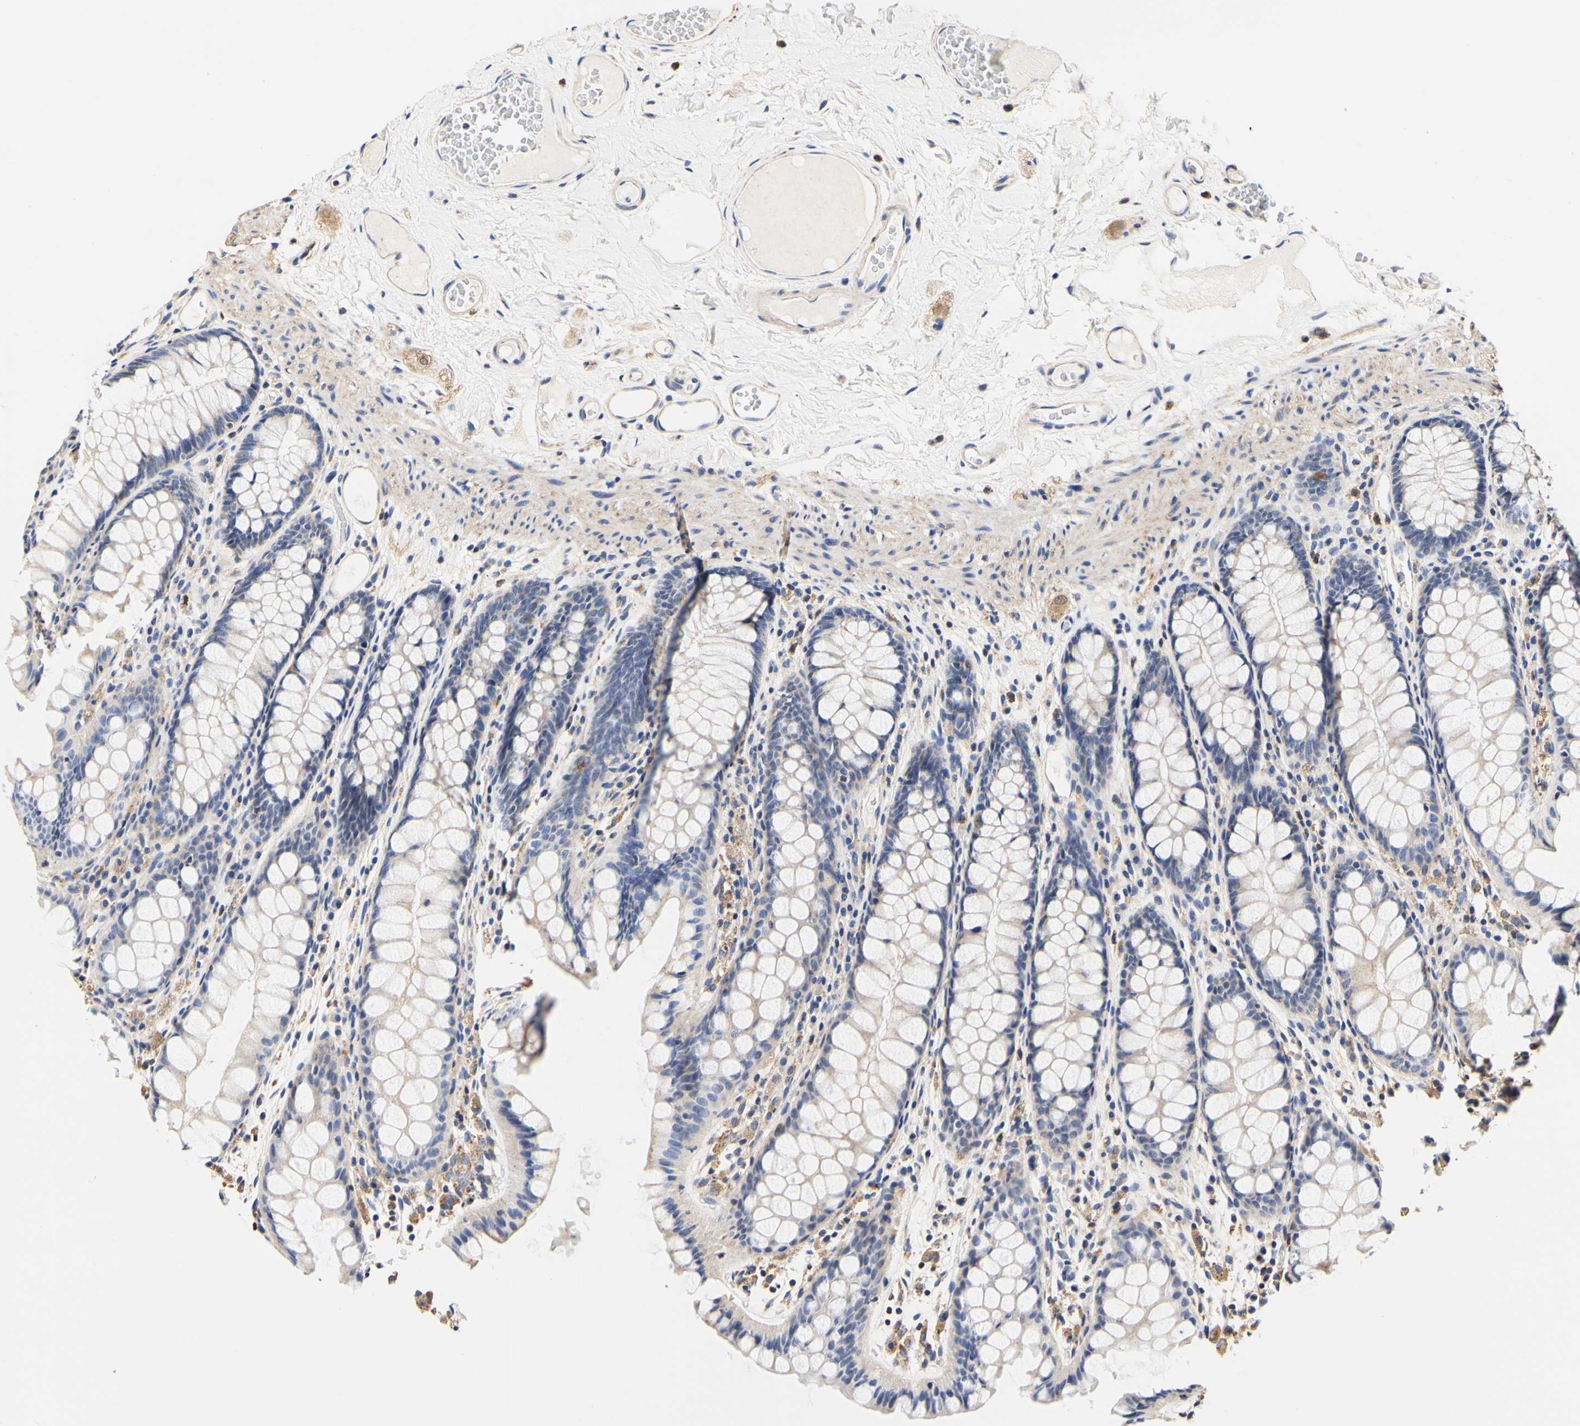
{"staining": {"intensity": "weak", "quantity": "25%-75%", "location": "cytoplasmic/membranous"}, "tissue": "colon", "cell_type": "Endothelial cells", "image_type": "normal", "snomed": [{"axis": "morphology", "description": "Normal tissue, NOS"}, {"axis": "topography", "description": "Colon"}], "caption": "A high-resolution image shows immunohistochemistry staining of benign colon, which shows weak cytoplasmic/membranous expression in approximately 25%-75% of endothelial cells.", "gene": "CAMK4", "patient": {"sex": "female", "age": 55}}